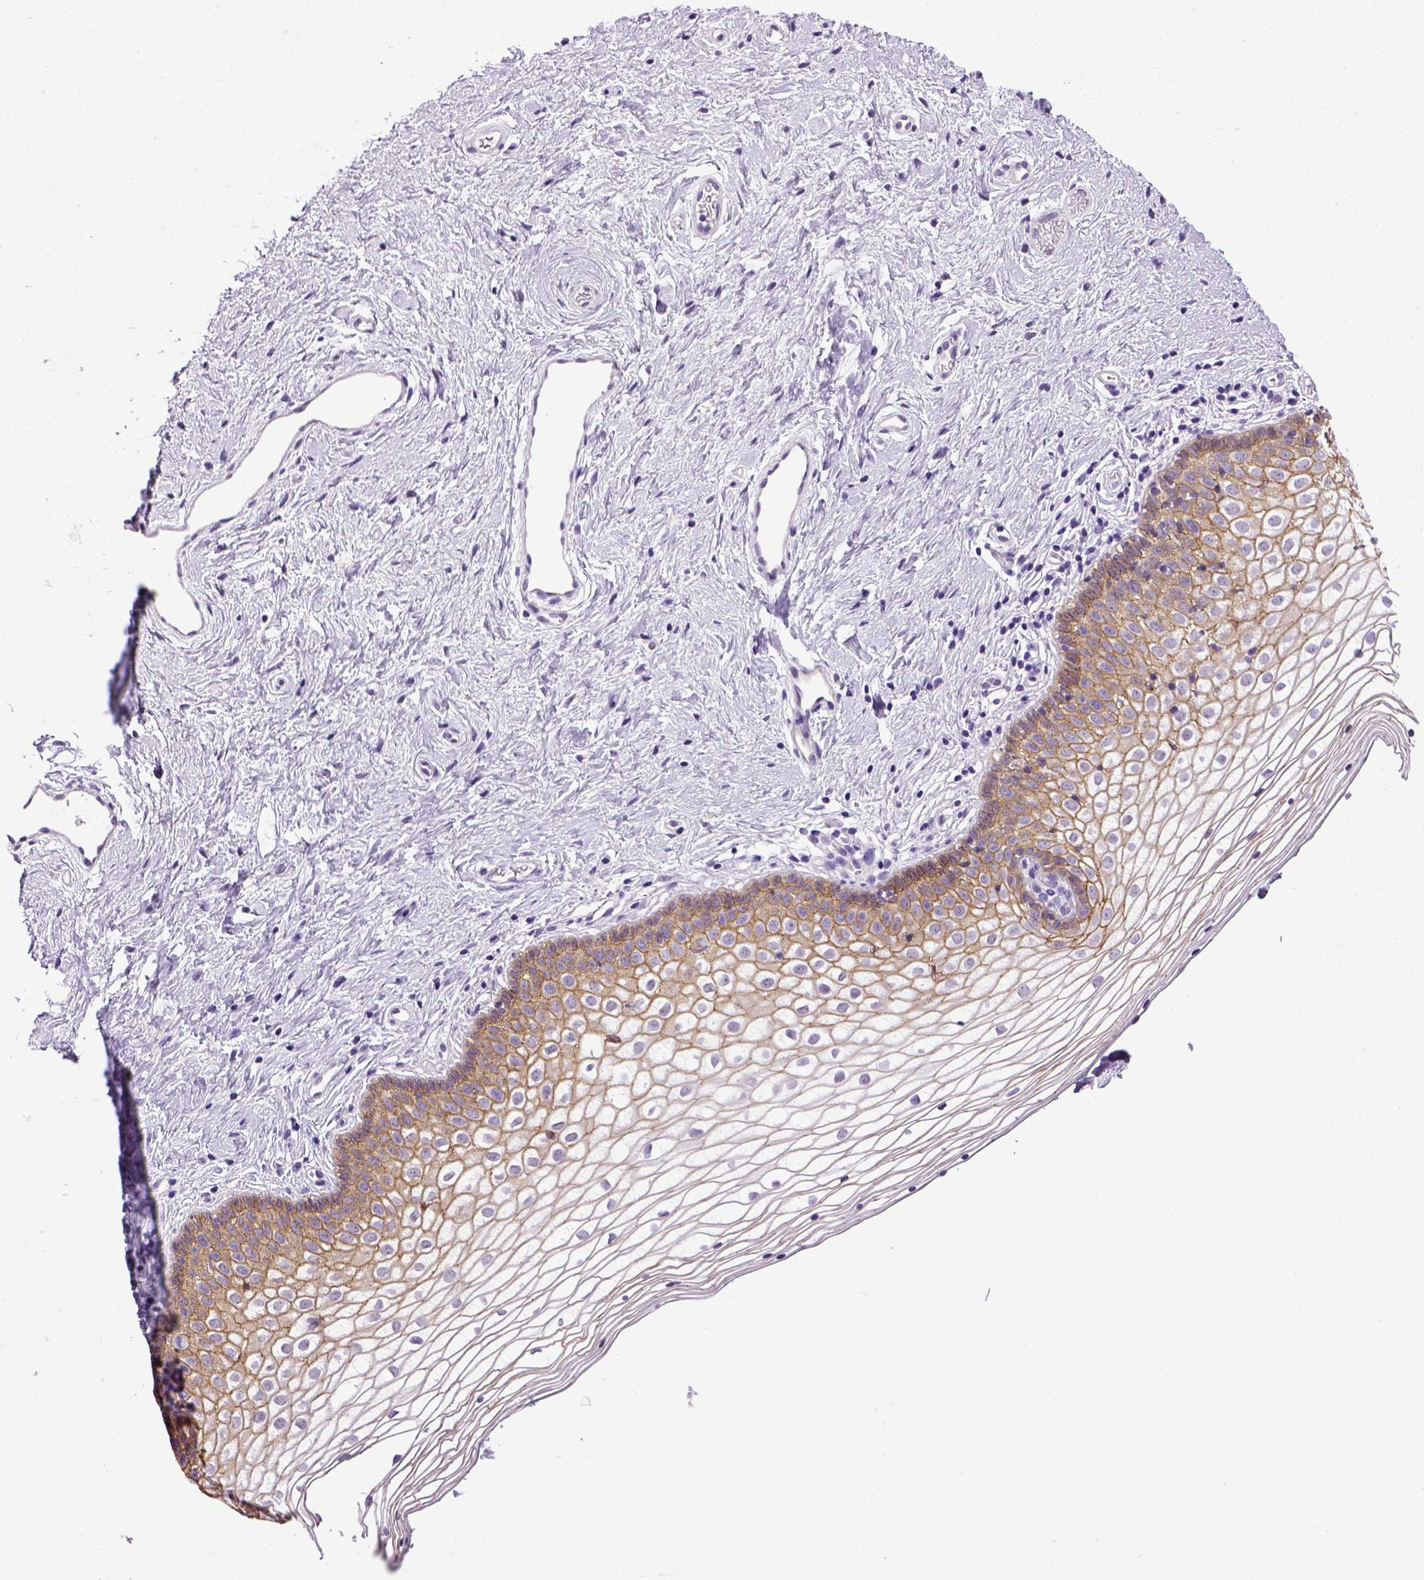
{"staining": {"intensity": "moderate", "quantity": "25%-75%", "location": "cytoplasmic/membranous"}, "tissue": "vagina", "cell_type": "Squamous epithelial cells", "image_type": "normal", "snomed": [{"axis": "morphology", "description": "Normal tissue, NOS"}, {"axis": "topography", "description": "Vagina"}], "caption": "Squamous epithelial cells display medium levels of moderate cytoplasmic/membranous positivity in approximately 25%-75% of cells in normal vagina. Nuclei are stained in blue.", "gene": "CDH1", "patient": {"sex": "female", "age": 36}}